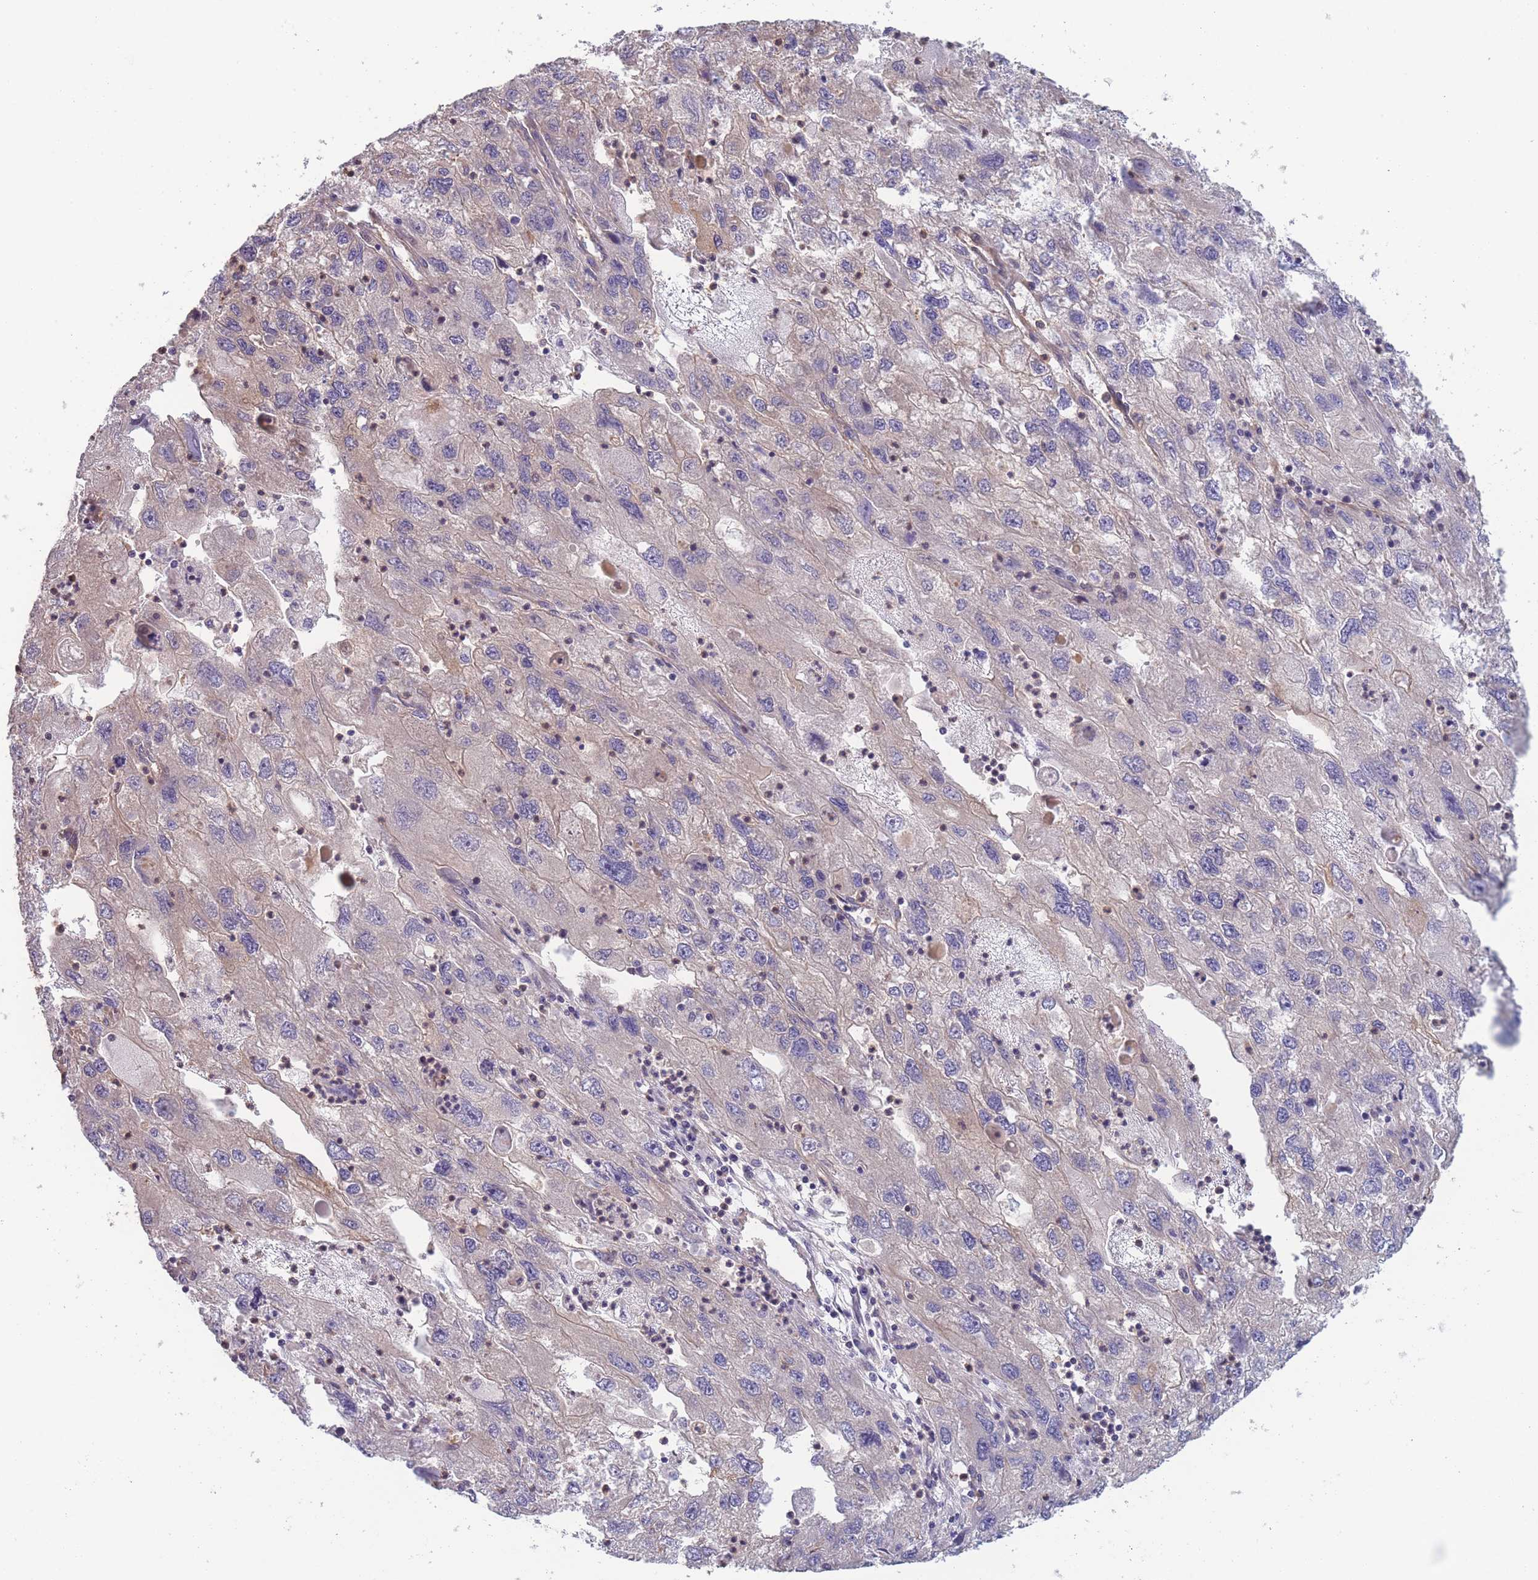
{"staining": {"intensity": "negative", "quantity": "none", "location": "none"}, "tissue": "endometrial cancer", "cell_type": "Tumor cells", "image_type": "cancer", "snomed": [{"axis": "morphology", "description": "Adenocarcinoma, NOS"}, {"axis": "topography", "description": "Endometrium"}], "caption": "This is a image of immunohistochemistry (IHC) staining of endometrial adenocarcinoma, which shows no staining in tumor cells.", "gene": "STEAP3", "patient": {"sex": "female", "age": 49}}